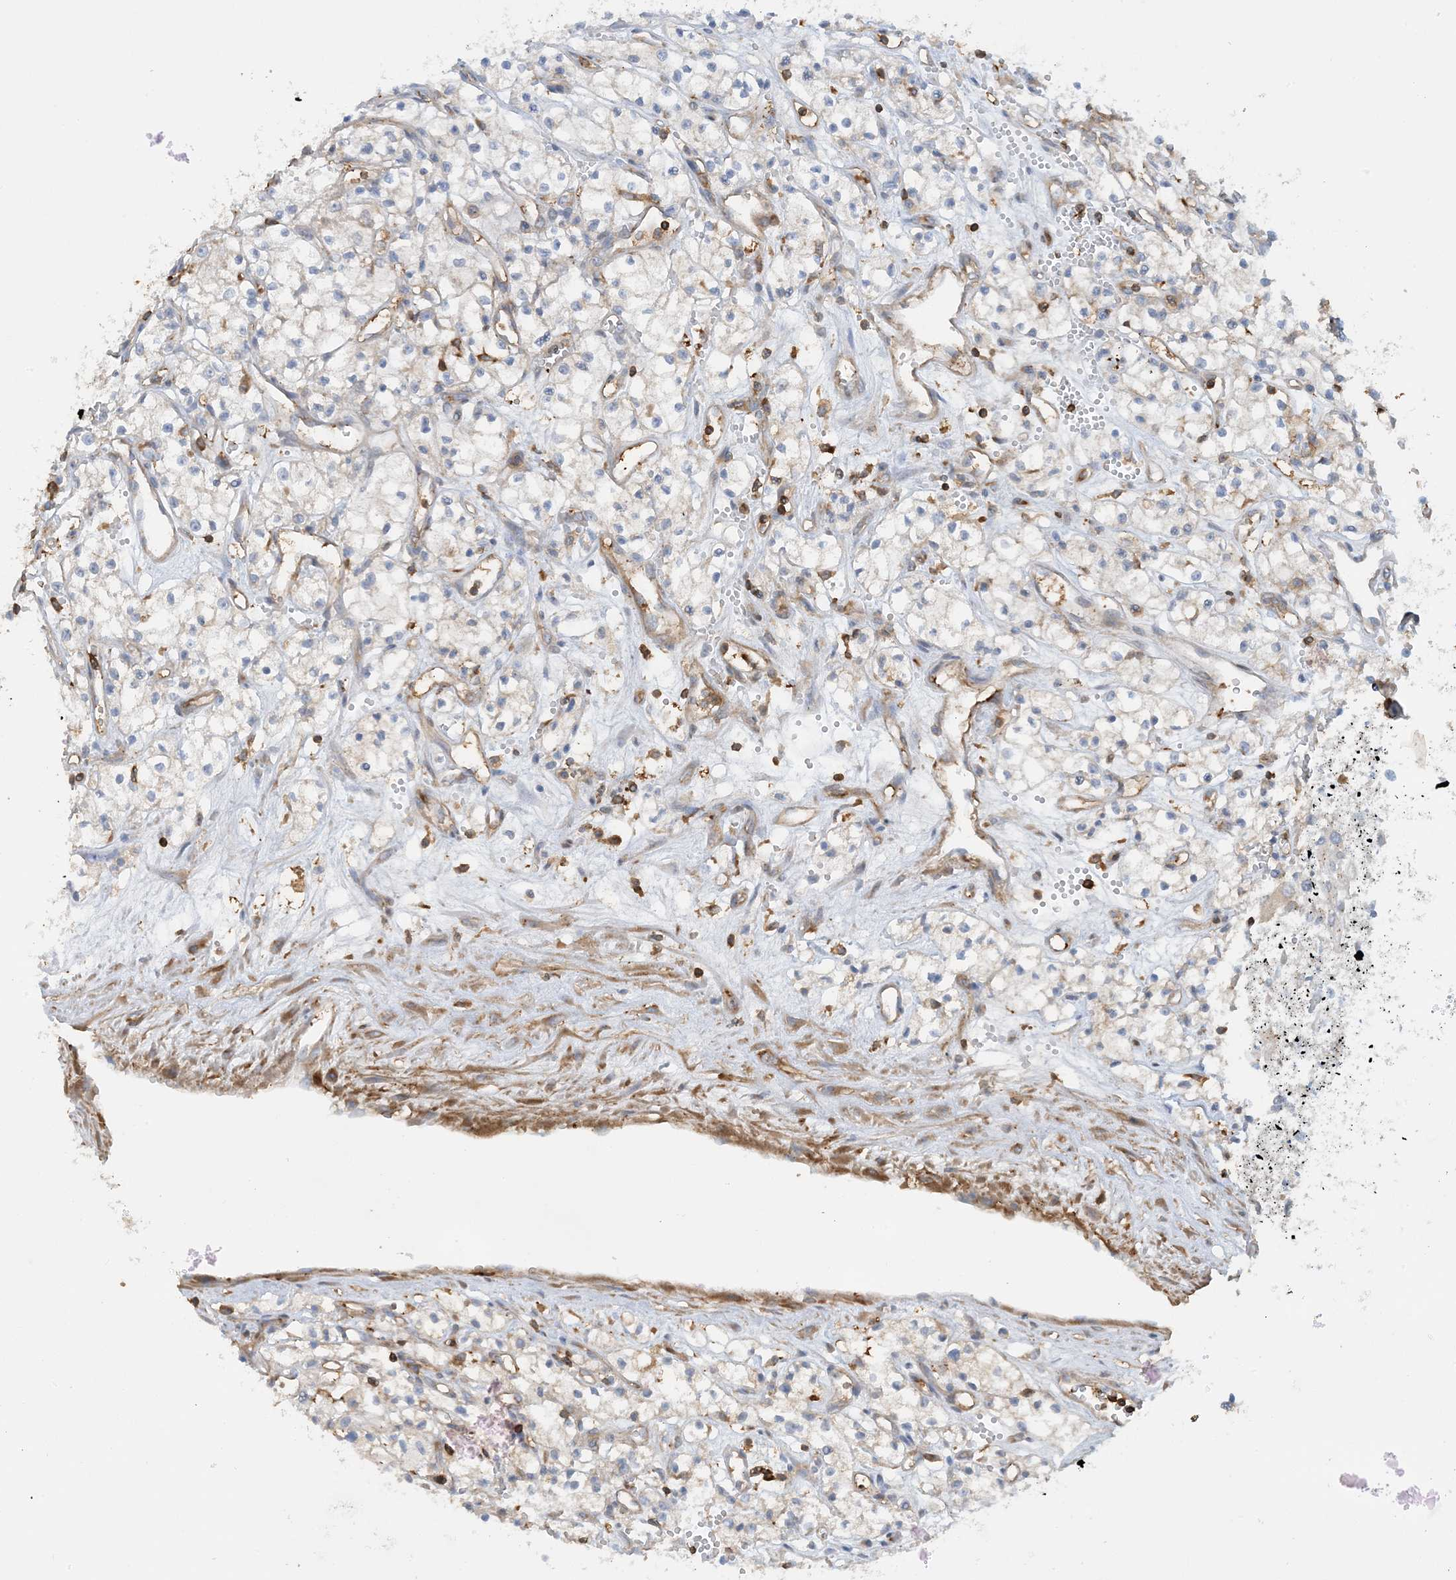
{"staining": {"intensity": "weak", "quantity": "25%-75%", "location": "cytoplasmic/membranous"}, "tissue": "renal cancer", "cell_type": "Tumor cells", "image_type": "cancer", "snomed": [{"axis": "morphology", "description": "Adenocarcinoma, NOS"}, {"axis": "topography", "description": "Kidney"}], "caption": "Human adenocarcinoma (renal) stained for a protein (brown) demonstrates weak cytoplasmic/membranous positive staining in approximately 25%-75% of tumor cells.", "gene": "SFMBT2", "patient": {"sex": "male", "age": 59}}